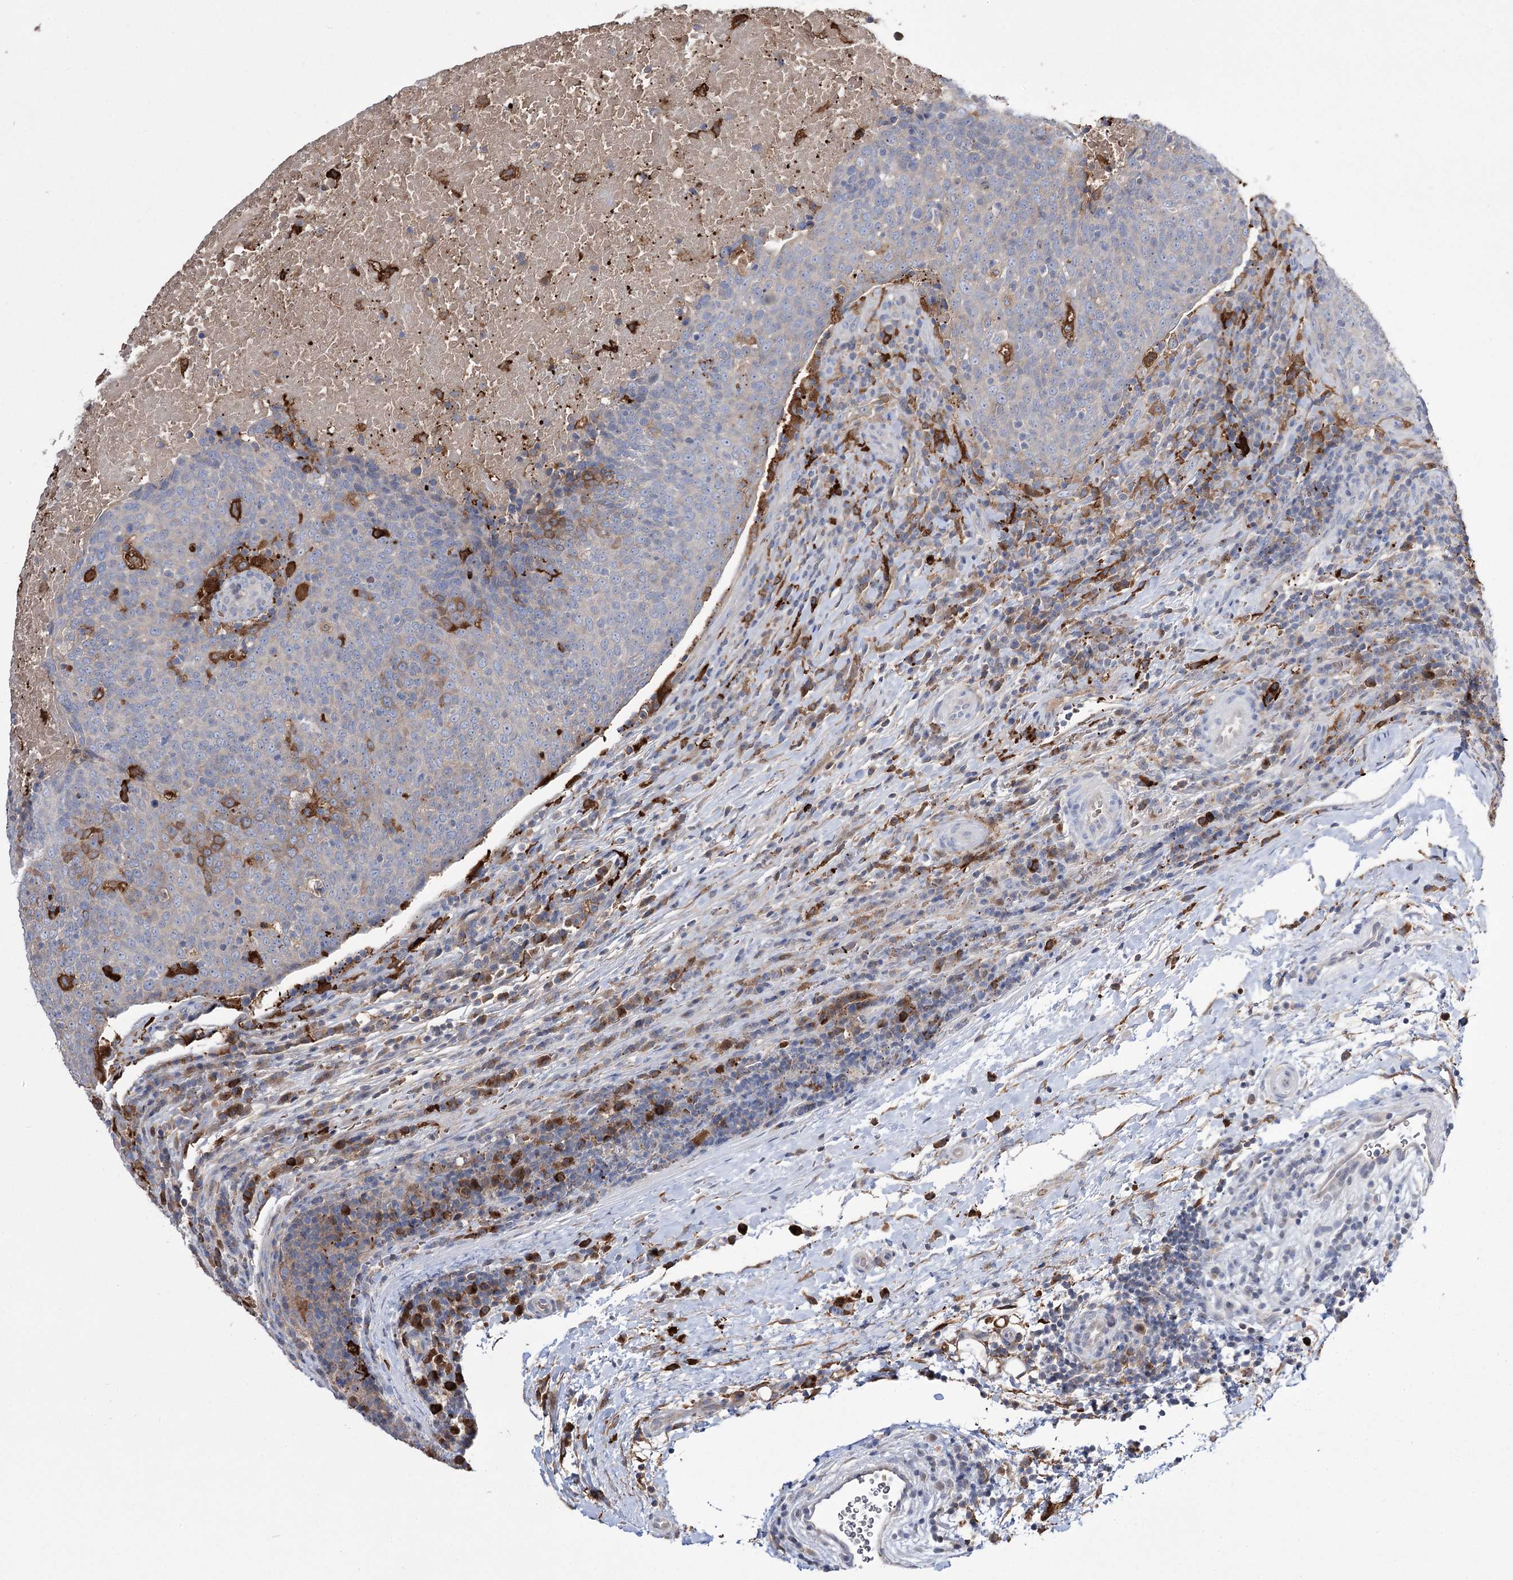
{"staining": {"intensity": "negative", "quantity": "none", "location": "none"}, "tissue": "head and neck cancer", "cell_type": "Tumor cells", "image_type": "cancer", "snomed": [{"axis": "morphology", "description": "Squamous cell carcinoma, NOS"}, {"axis": "morphology", "description": "Squamous cell carcinoma, metastatic, NOS"}, {"axis": "topography", "description": "Lymph node"}, {"axis": "topography", "description": "Head-Neck"}], "caption": "This is a image of IHC staining of head and neck squamous cell carcinoma, which shows no staining in tumor cells. (Brightfield microscopy of DAB (3,3'-diaminobenzidine) immunohistochemistry at high magnification).", "gene": "ZNF622", "patient": {"sex": "male", "age": 62}}